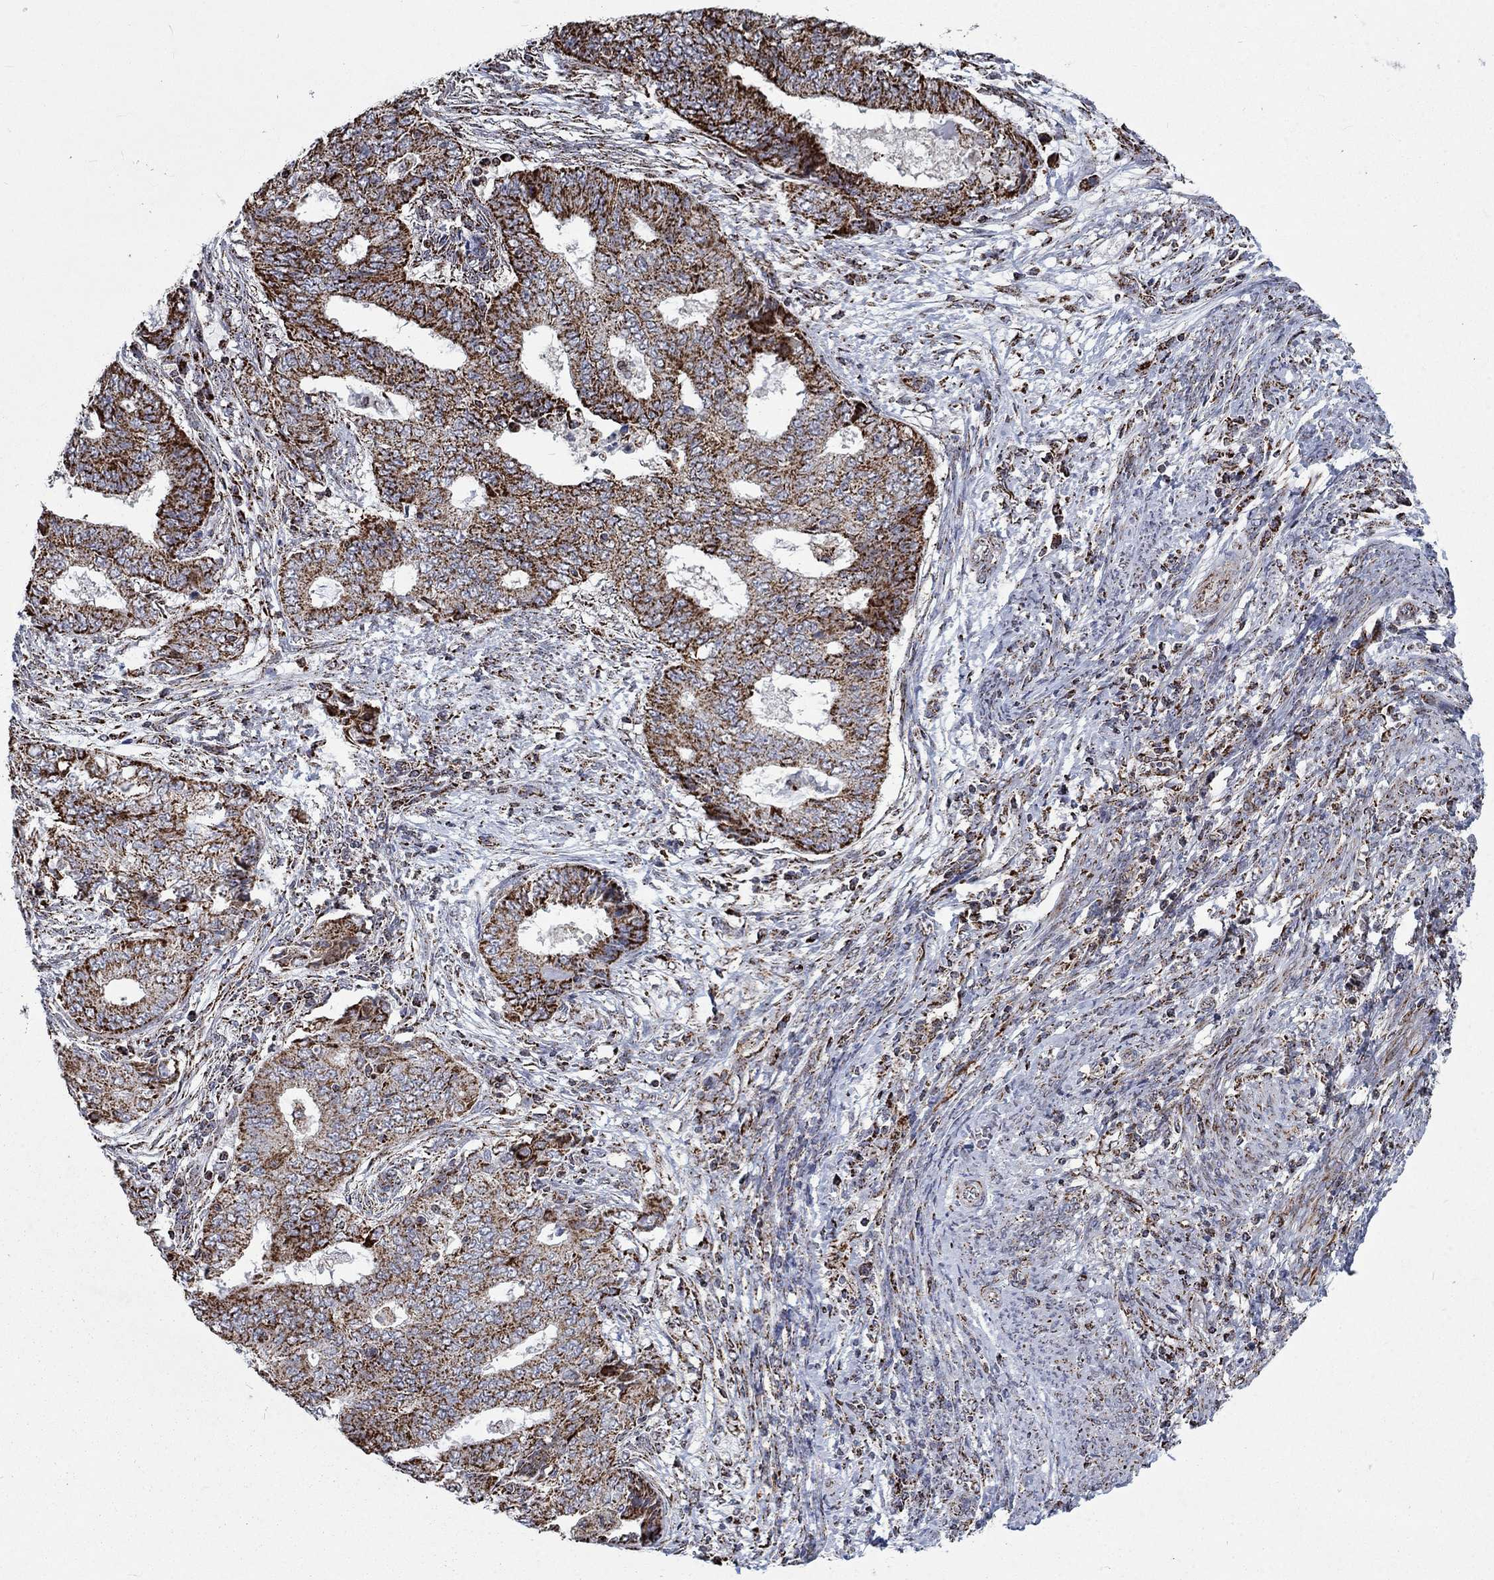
{"staining": {"intensity": "strong", "quantity": ">75%", "location": "cytoplasmic/membranous"}, "tissue": "endometrial cancer", "cell_type": "Tumor cells", "image_type": "cancer", "snomed": [{"axis": "morphology", "description": "Adenocarcinoma, NOS"}, {"axis": "topography", "description": "Endometrium"}], "caption": "Protein expression analysis of endometrial cancer (adenocarcinoma) exhibits strong cytoplasmic/membranous staining in about >75% of tumor cells.", "gene": "MOAP1", "patient": {"sex": "female", "age": 62}}